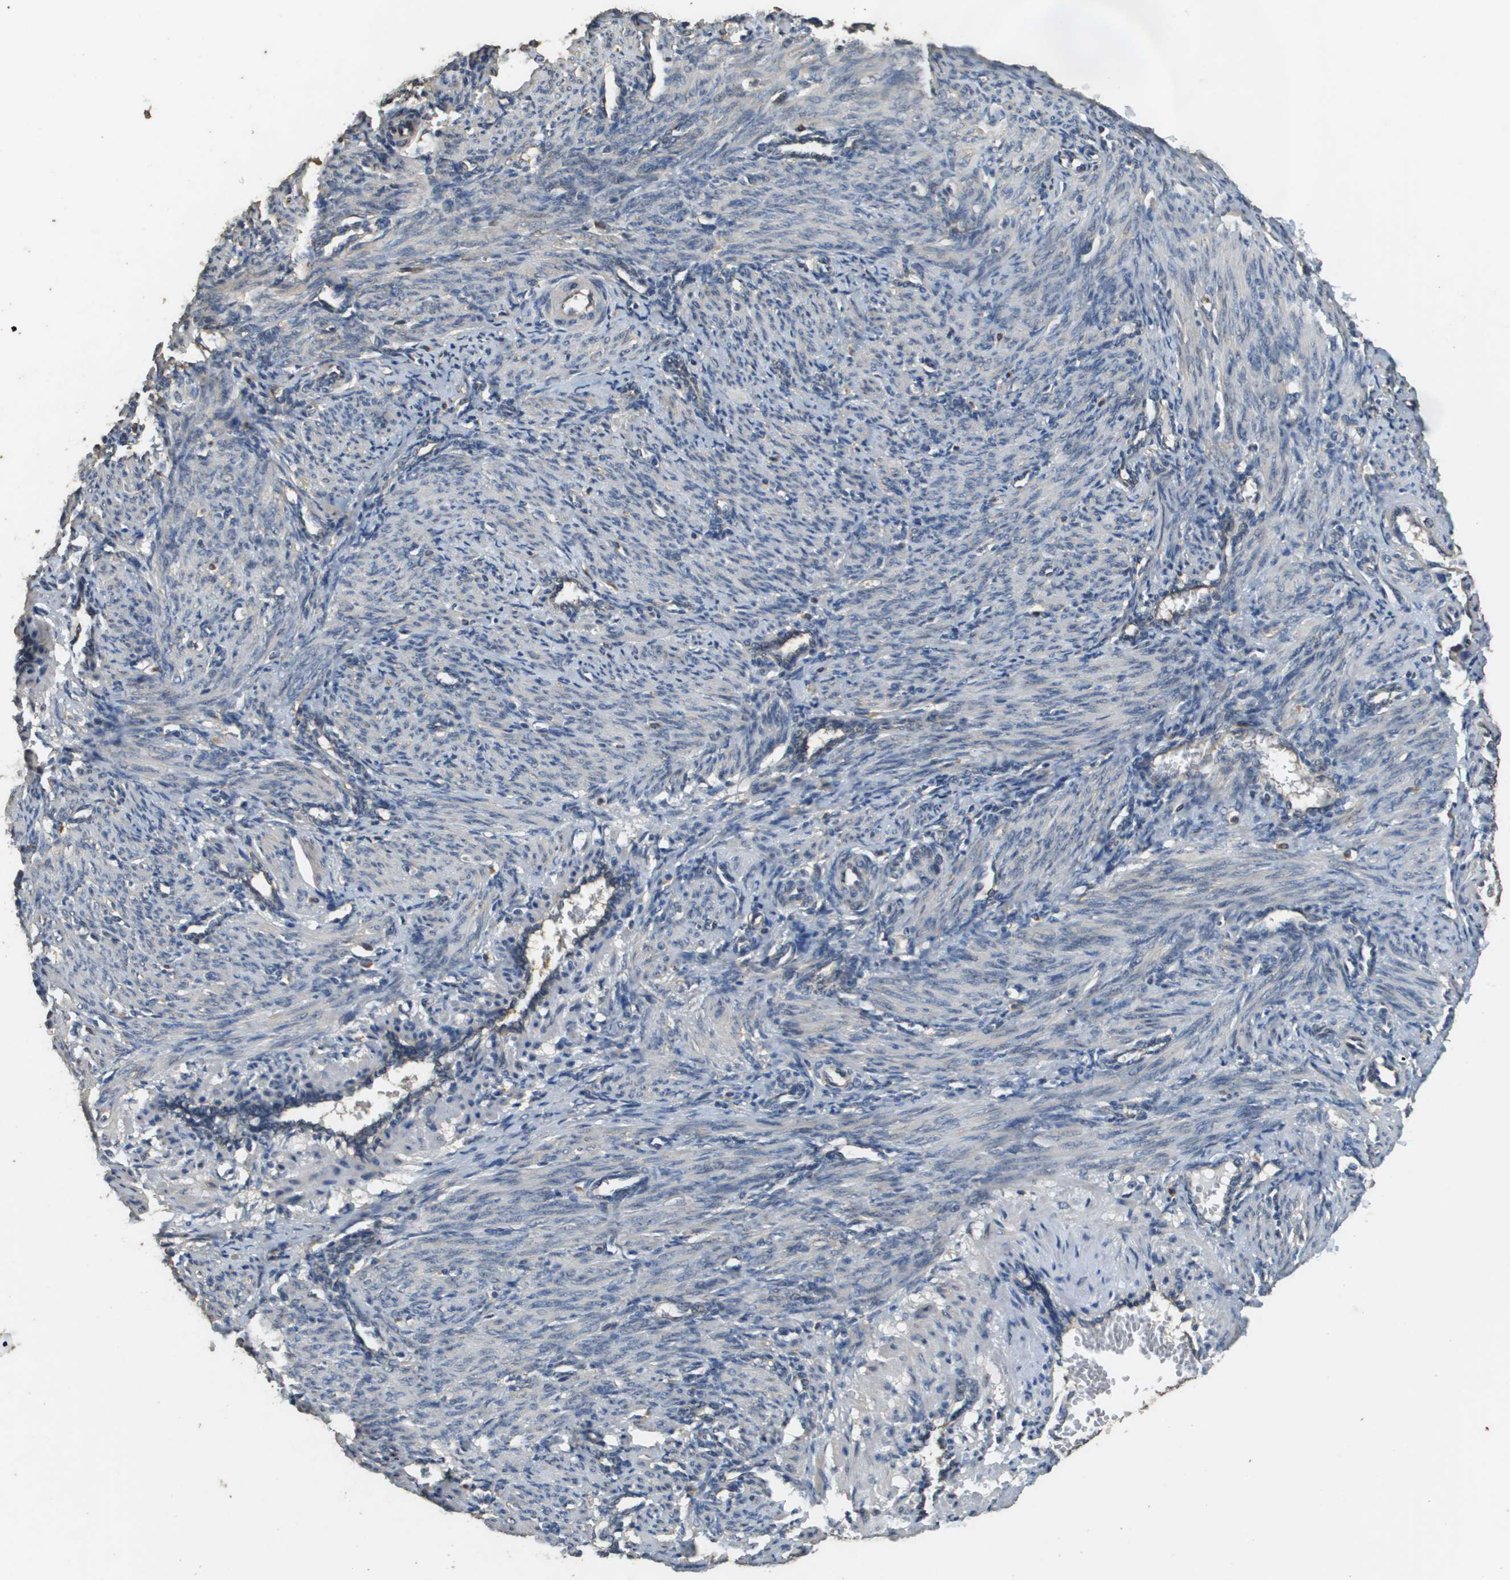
{"staining": {"intensity": "weak", "quantity": "<25%", "location": "cytoplasmic/membranous"}, "tissue": "smooth muscle", "cell_type": "Smooth muscle cells", "image_type": "normal", "snomed": [{"axis": "morphology", "description": "Normal tissue, NOS"}, {"axis": "topography", "description": "Endometrium"}], "caption": "An immunohistochemistry micrograph of unremarkable smooth muscle is shown. There is no staining in smooth muscle cells of smooth muscle. (Immunohistochemistry, brightfield microscopy, high magnification).", "gene": "RAB6B", "patient": {"sex": "female", "age": 33}}